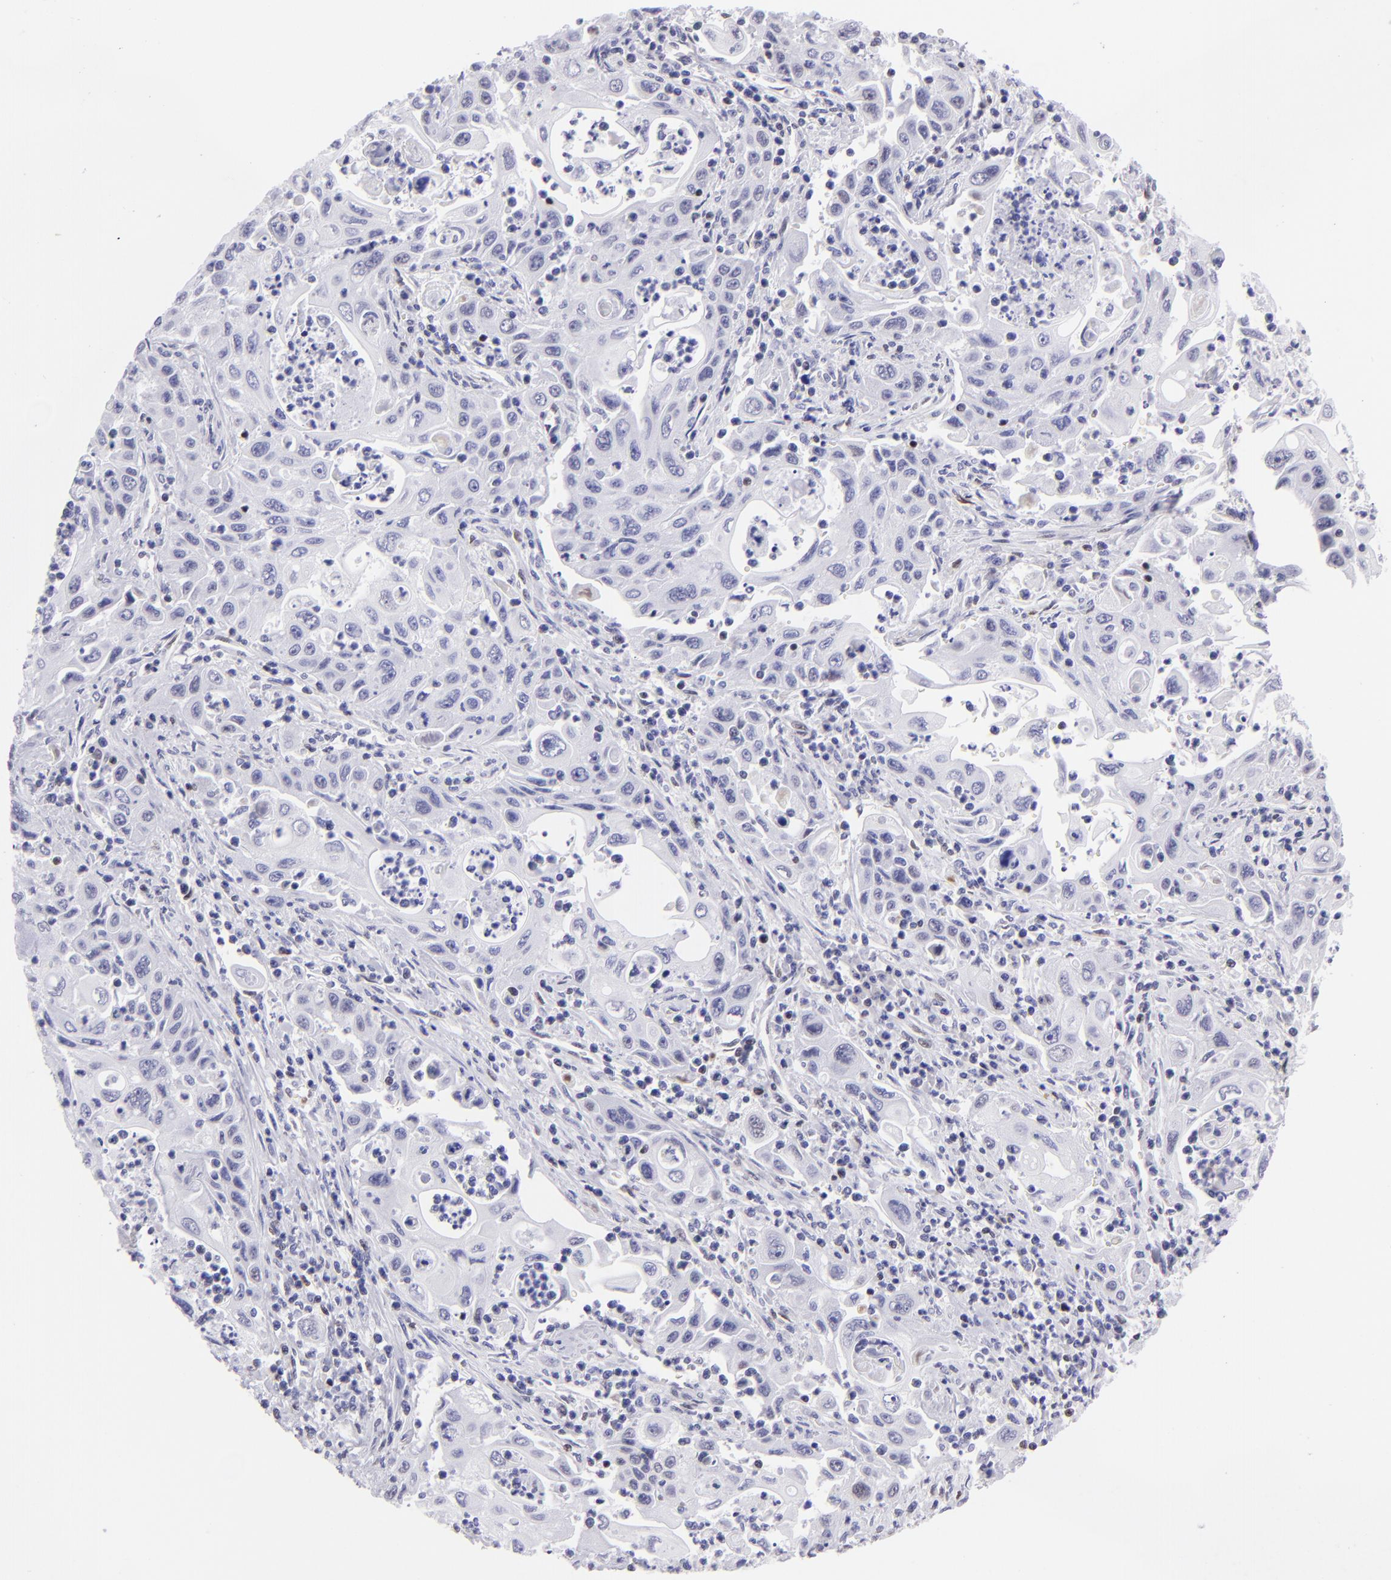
{"staining": {"intensity": "negative", "quantity": "none", "location": "none"}, "tissue": "pancreatic cancer", "cell_type": "Tumor cells", "image_type": "cancer", "snomed": [{"axis": "morphology", "description": "Adenocarcinoma, NOS"}, {"axis": "topography", "description": "Pancreas"}], "caption": "Protein analysis of adenocarcinoma (pancreatic) displays no significant staining in tumor cells.", "gene": "ETS1", "patient": {"sex": "male", "age": 70}}